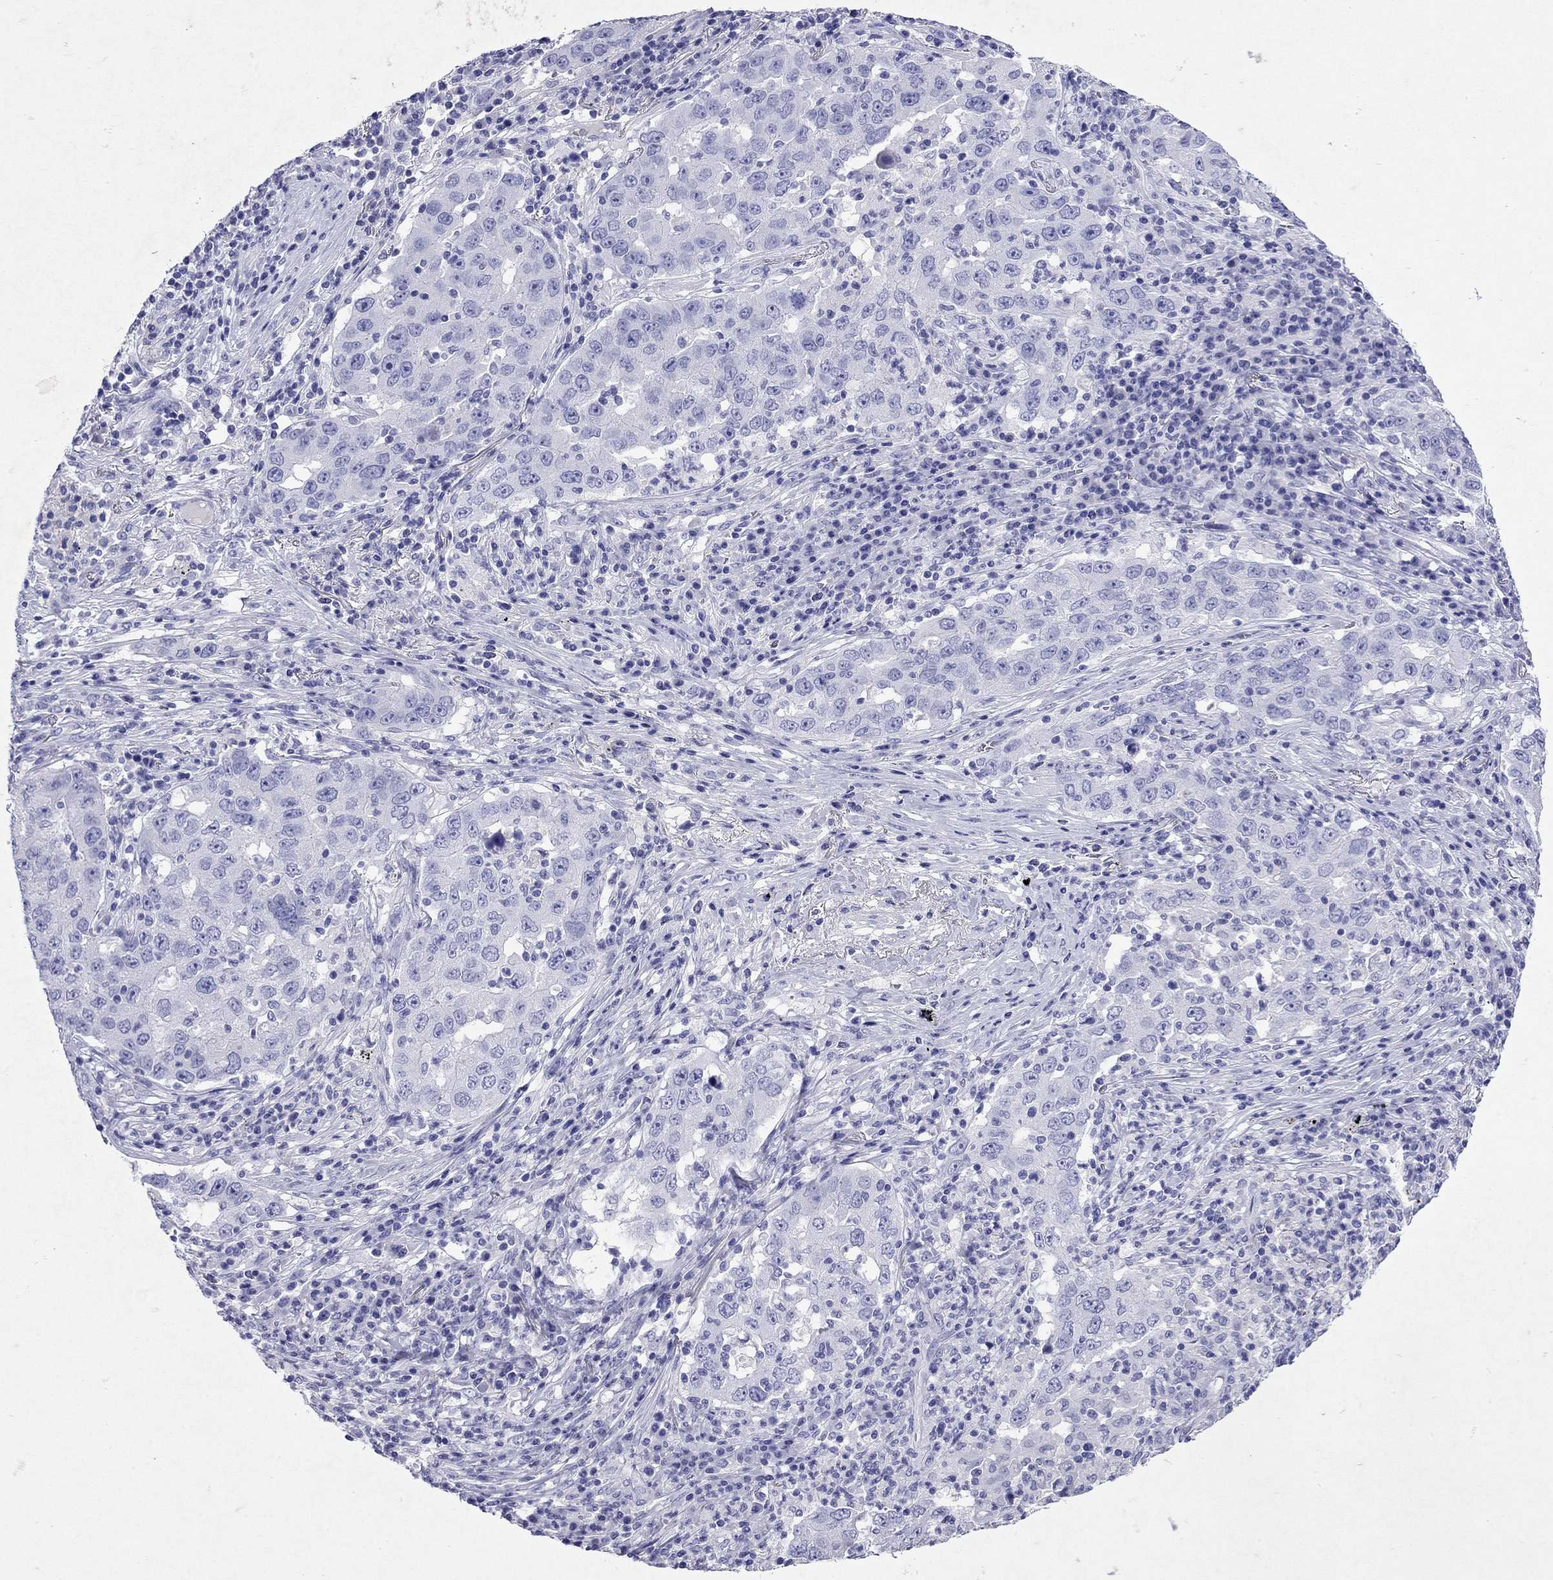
{"staining": {"intensity": "negative", "quantity": "none", "location": "none"}, "tissue": "lung cancer", "cell_type": "Tumor cells", "image_type": "cancer", "snomed": [{"axis": "morphology", "description": "Adenocarcinoma, NOS"}, {"axis": "topography", "description": "Lung"}], "caption": "Tumor cells are negative for brown protein staining in lung adenocarcinoma. (Brightfield microscopy of DAB immunohistochemistry (IHC) at high magnification).", "gene": "ARMC12", "patient": {"sex": "male", "age": 73}}